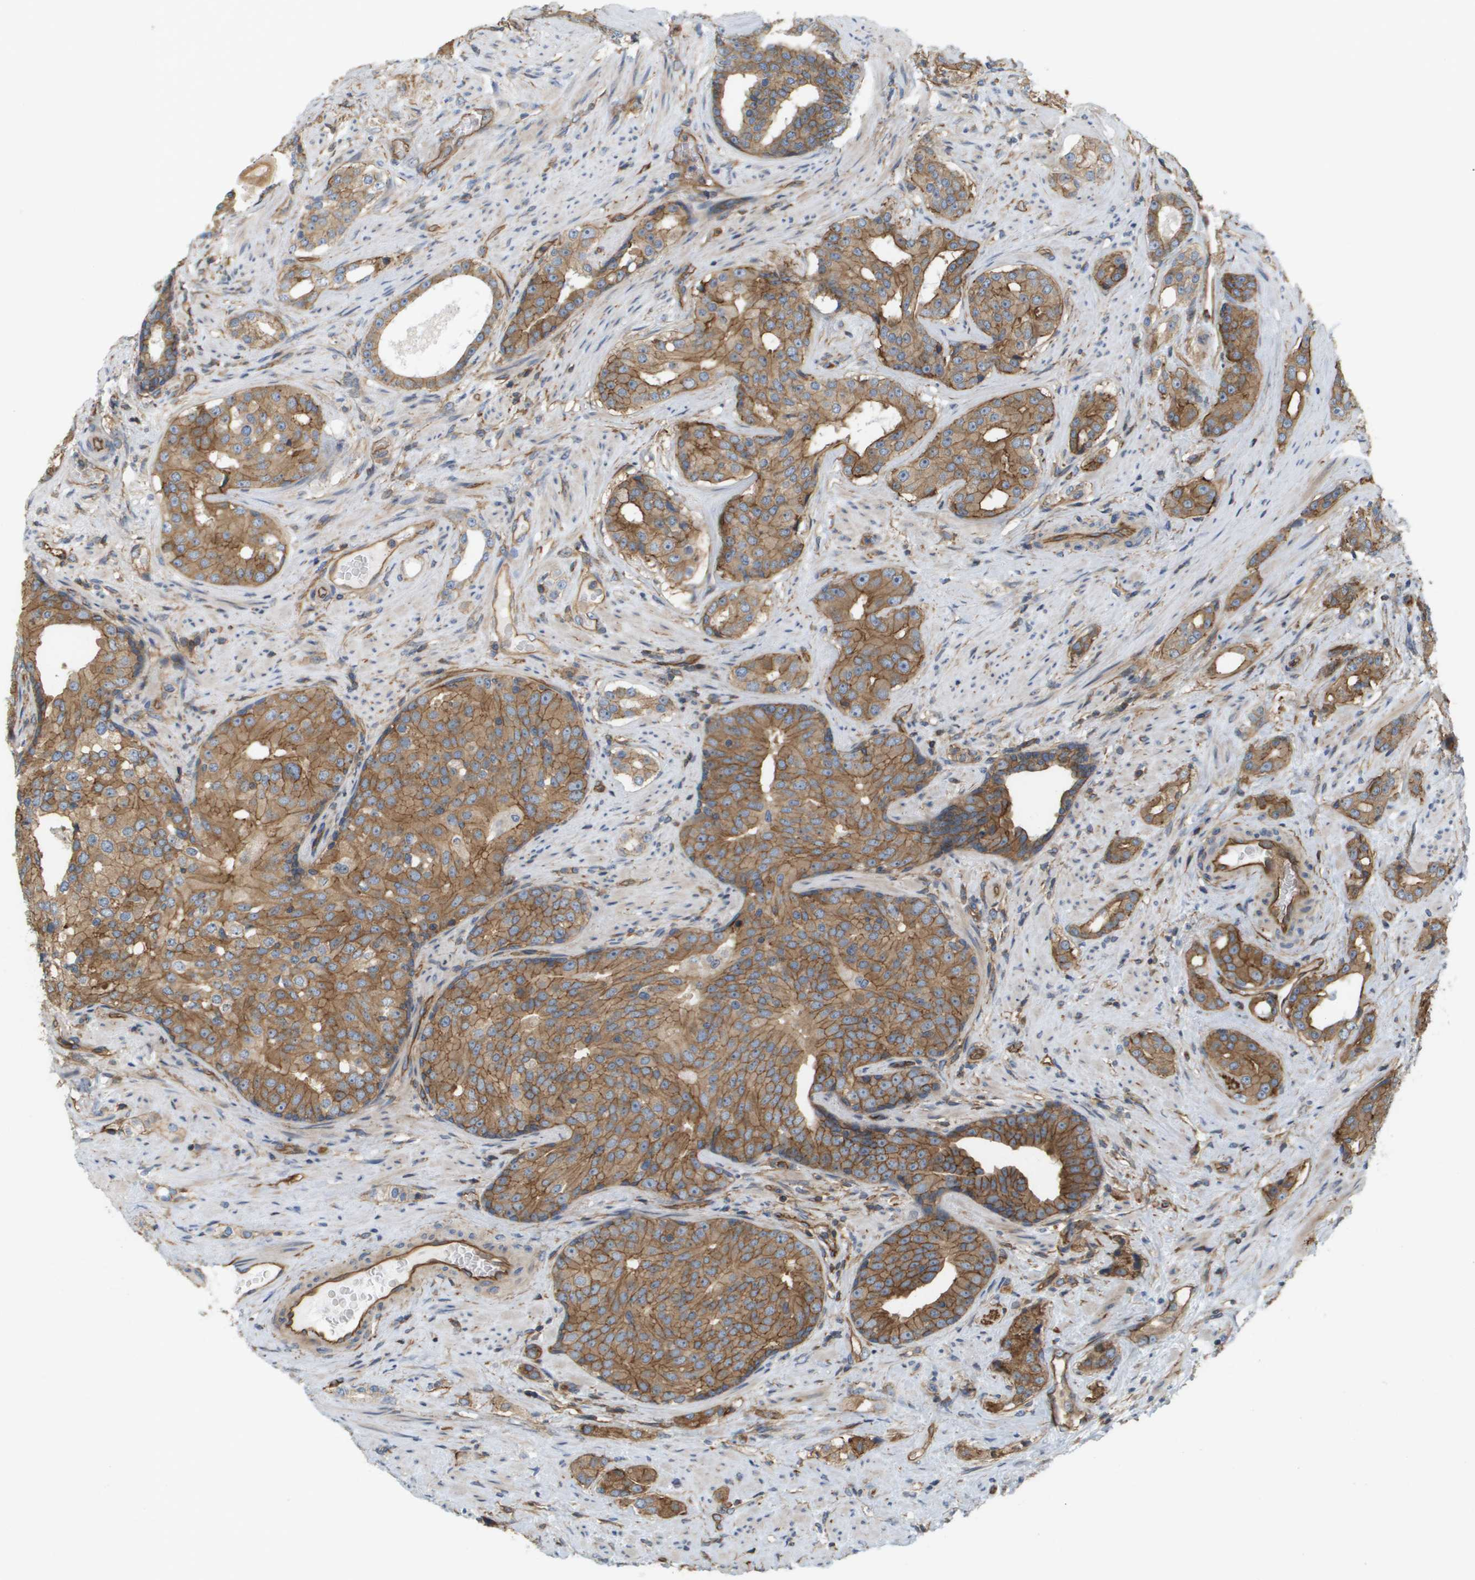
{"staining": {"intensity": "moderate", "quantity": ">75%", "location": "cytoplasmic/membranous"}, "tissue": "prostate cancer", "cell_type": "Tumor cells", "image_type": "cancer", "snomed": [{"axis": "morphology", "description": "Adenocarcinoma, High grade"}, {"axis": "topography", "description": "Prostate"}], "caption": "Immunohistochemical staining of prostate cancer demonstrates medium levels of moderate cytoplasmic/membranous protein staining in approximately >75% of tumor cells.", "gene": "SGMS2", "patient": {"sex": "male", "age": 71}}